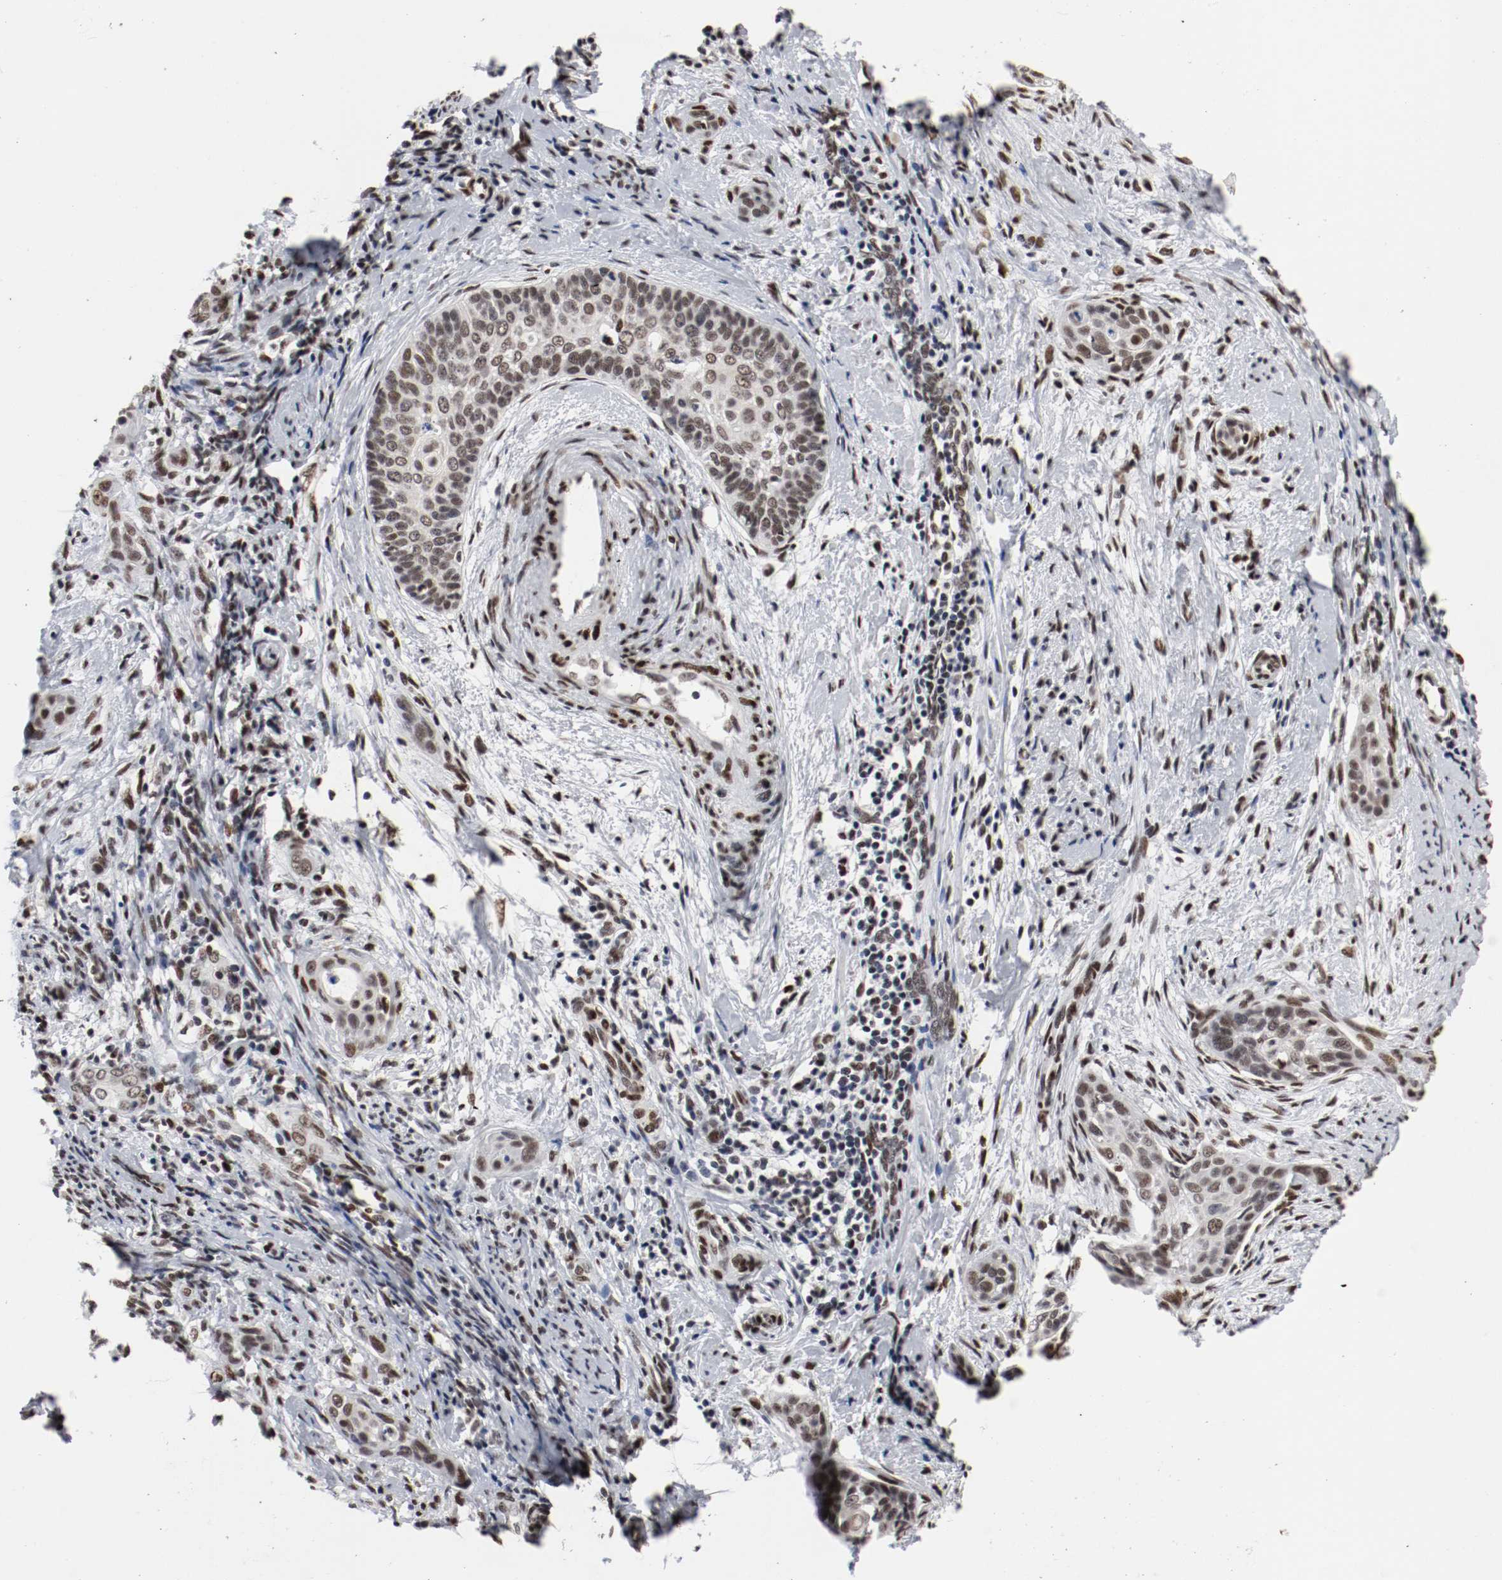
{"staining": {"intensity": "weak", "quantity": ">75%", "location": "nuclear"}, "tissue": "cervical cancer", "cell_type": "Tumor cells", "image_type": "cancer", "snomed": [{"axis": "morphology", "description": "Squamous cell carcinoma, NOS"}, {"axis": "topography", "description": "Cervix"}], "caption": "IHC photomicrograph of neoplastic tissue: cervical cancer (squamous cell carcinoma) stained using IHC displays low levels of weak protein expression localized specifically in the nuclear of tumor cells, appearing as a nuclear brown color.", "gene": "MEF2D", "patient": {"sex": "female", "age": 33}}